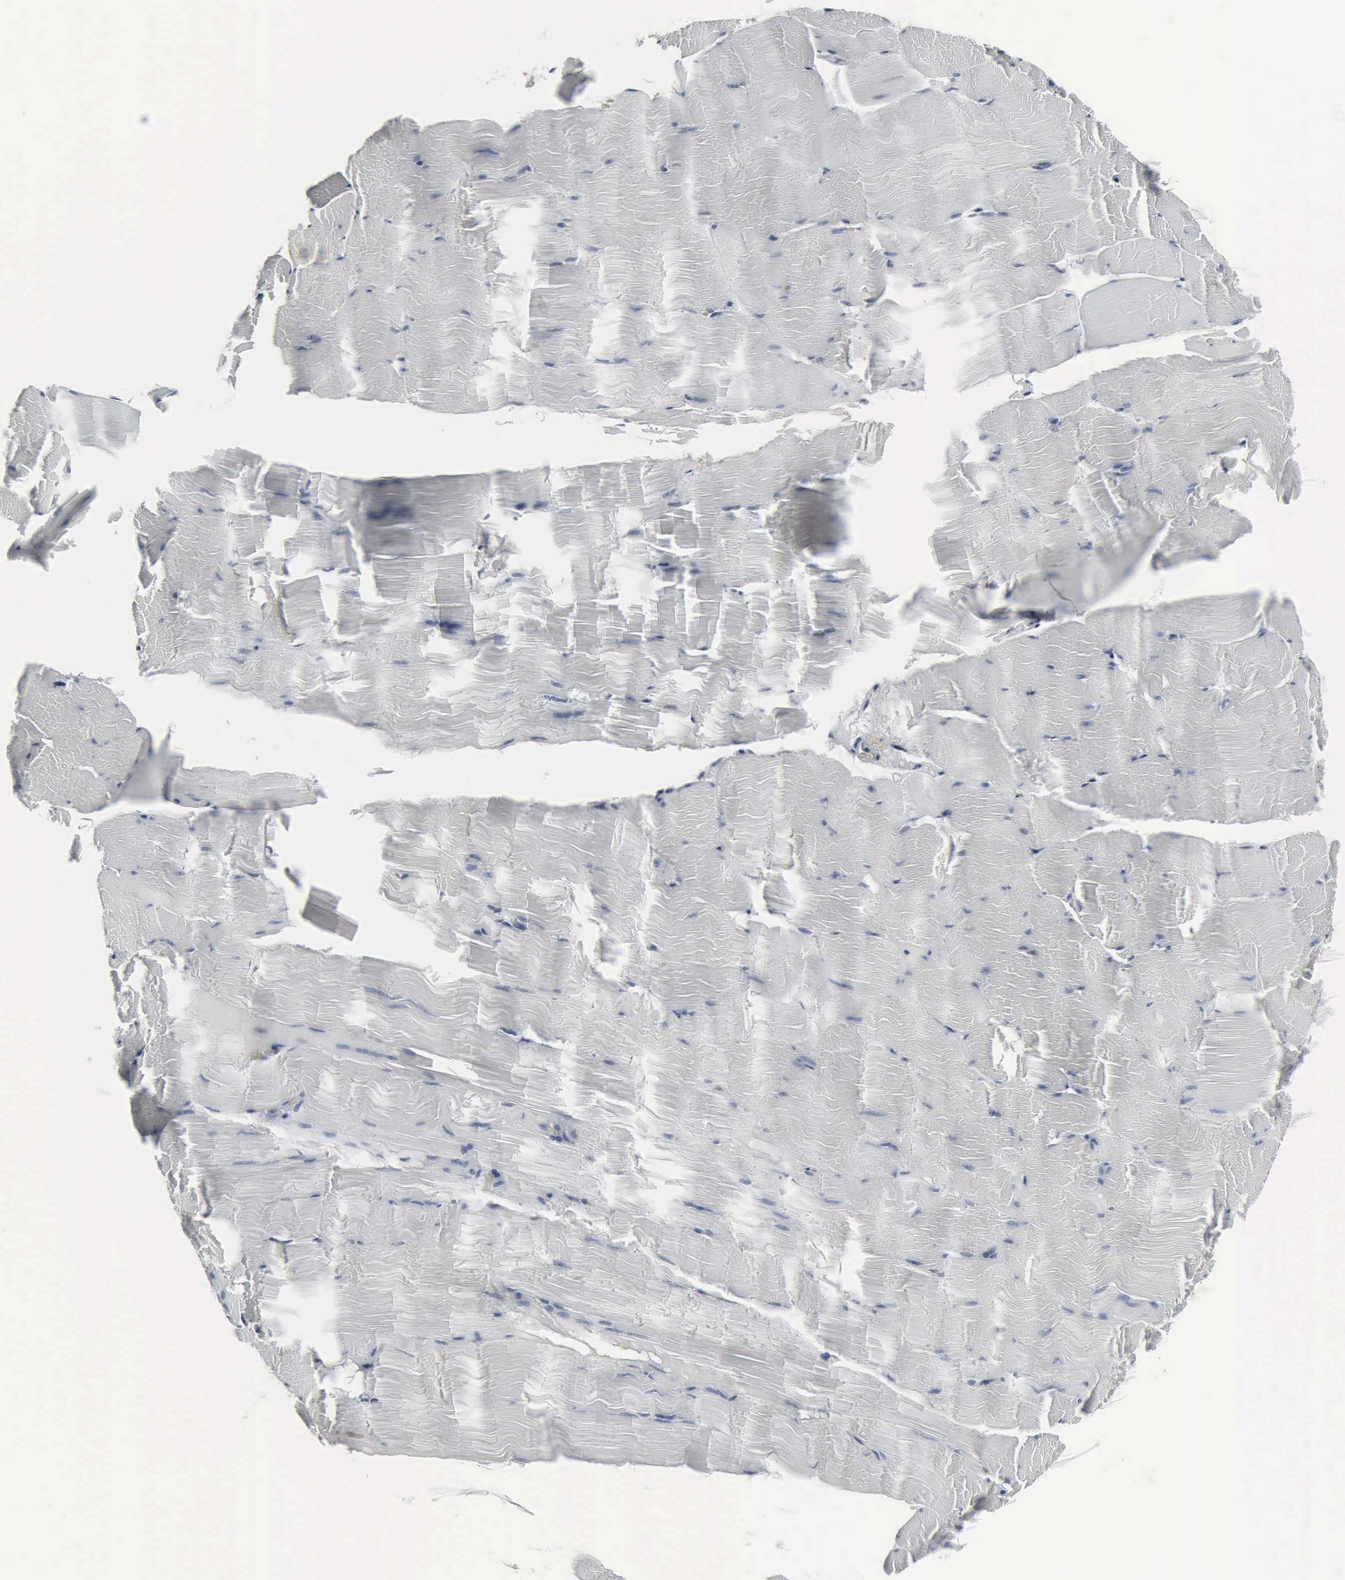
{"staining": {"intensity": "negative", "quantity": "none", "location": "none"}, "tissue": "skeletal muscle", "cell_type": "Myocytes", "image_type": "normal", "snomed": [{"axis": "morphology", "description": "Normal tissue, NOS"}, {"axis": "topography", "description": "Skeletal muscle"}], "caption": "A photomicrograph of skeletal muscle stained for a protein exhibits no brown staining in myocytes. (DAB immunohistochemistry (IHC) with hematoxylin counter stain).", "gene": "SNAP25", "patient": {"sex": "male", "age": 62}}